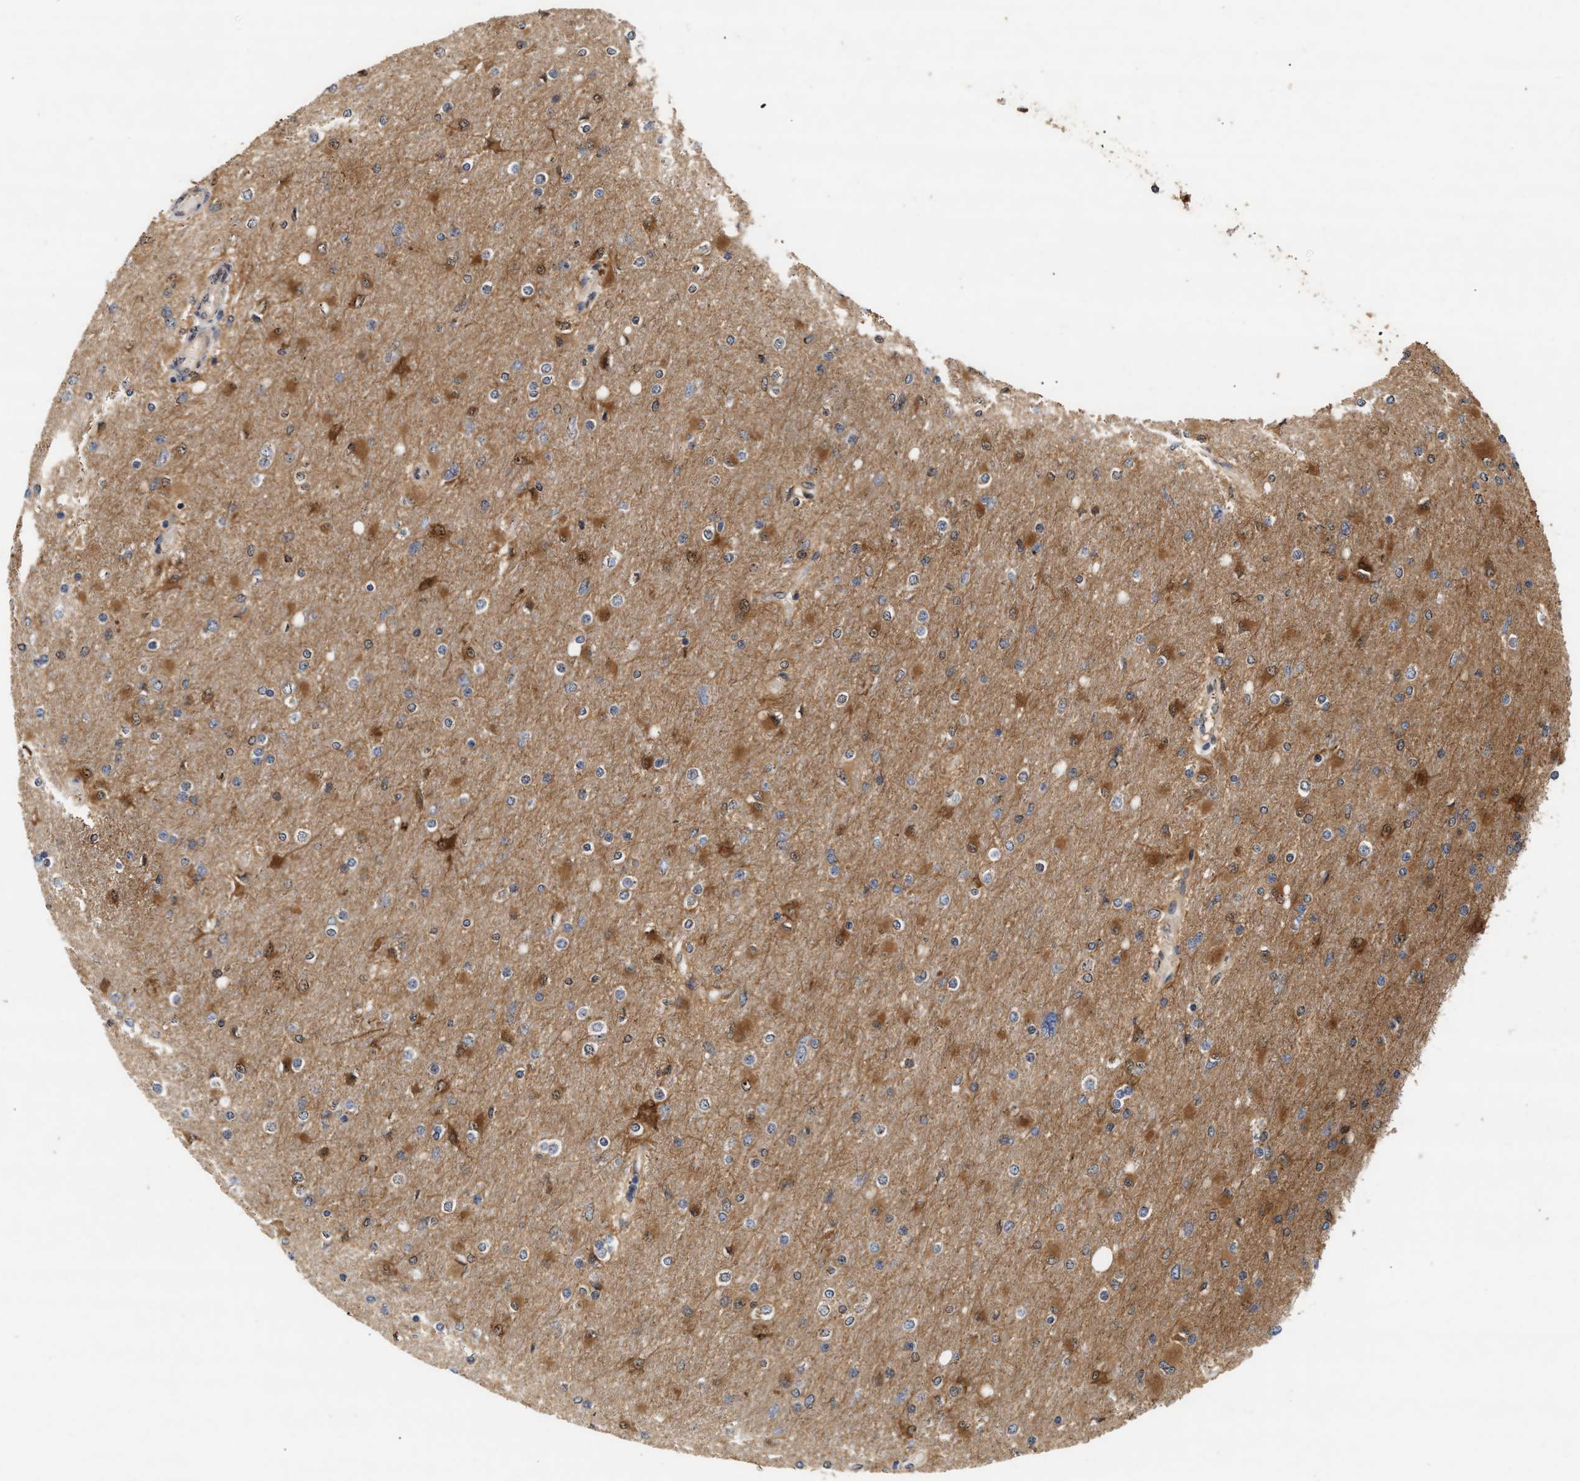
{"staining": {"intensity": "moderate", "quantity": "25%-75%", "location": "cytoplasmic/membranous"}, "tissue": "glioma", "cell_type": "Tumor cells", "image_type": "cancer", "snomed": [{"axis": "morphology", "description": "Glioma, malignant, High grade"}, {"axis": "topography", "description": "Cerebral cortex"}], "caption": "Moderate cytoplasmic/membranous expression for a protein is appreciated in about 25%-75% of tumor cells of glioma using IHC.", "gene": "PLCD1", "patient": {"sex": "female", "age": 36}}